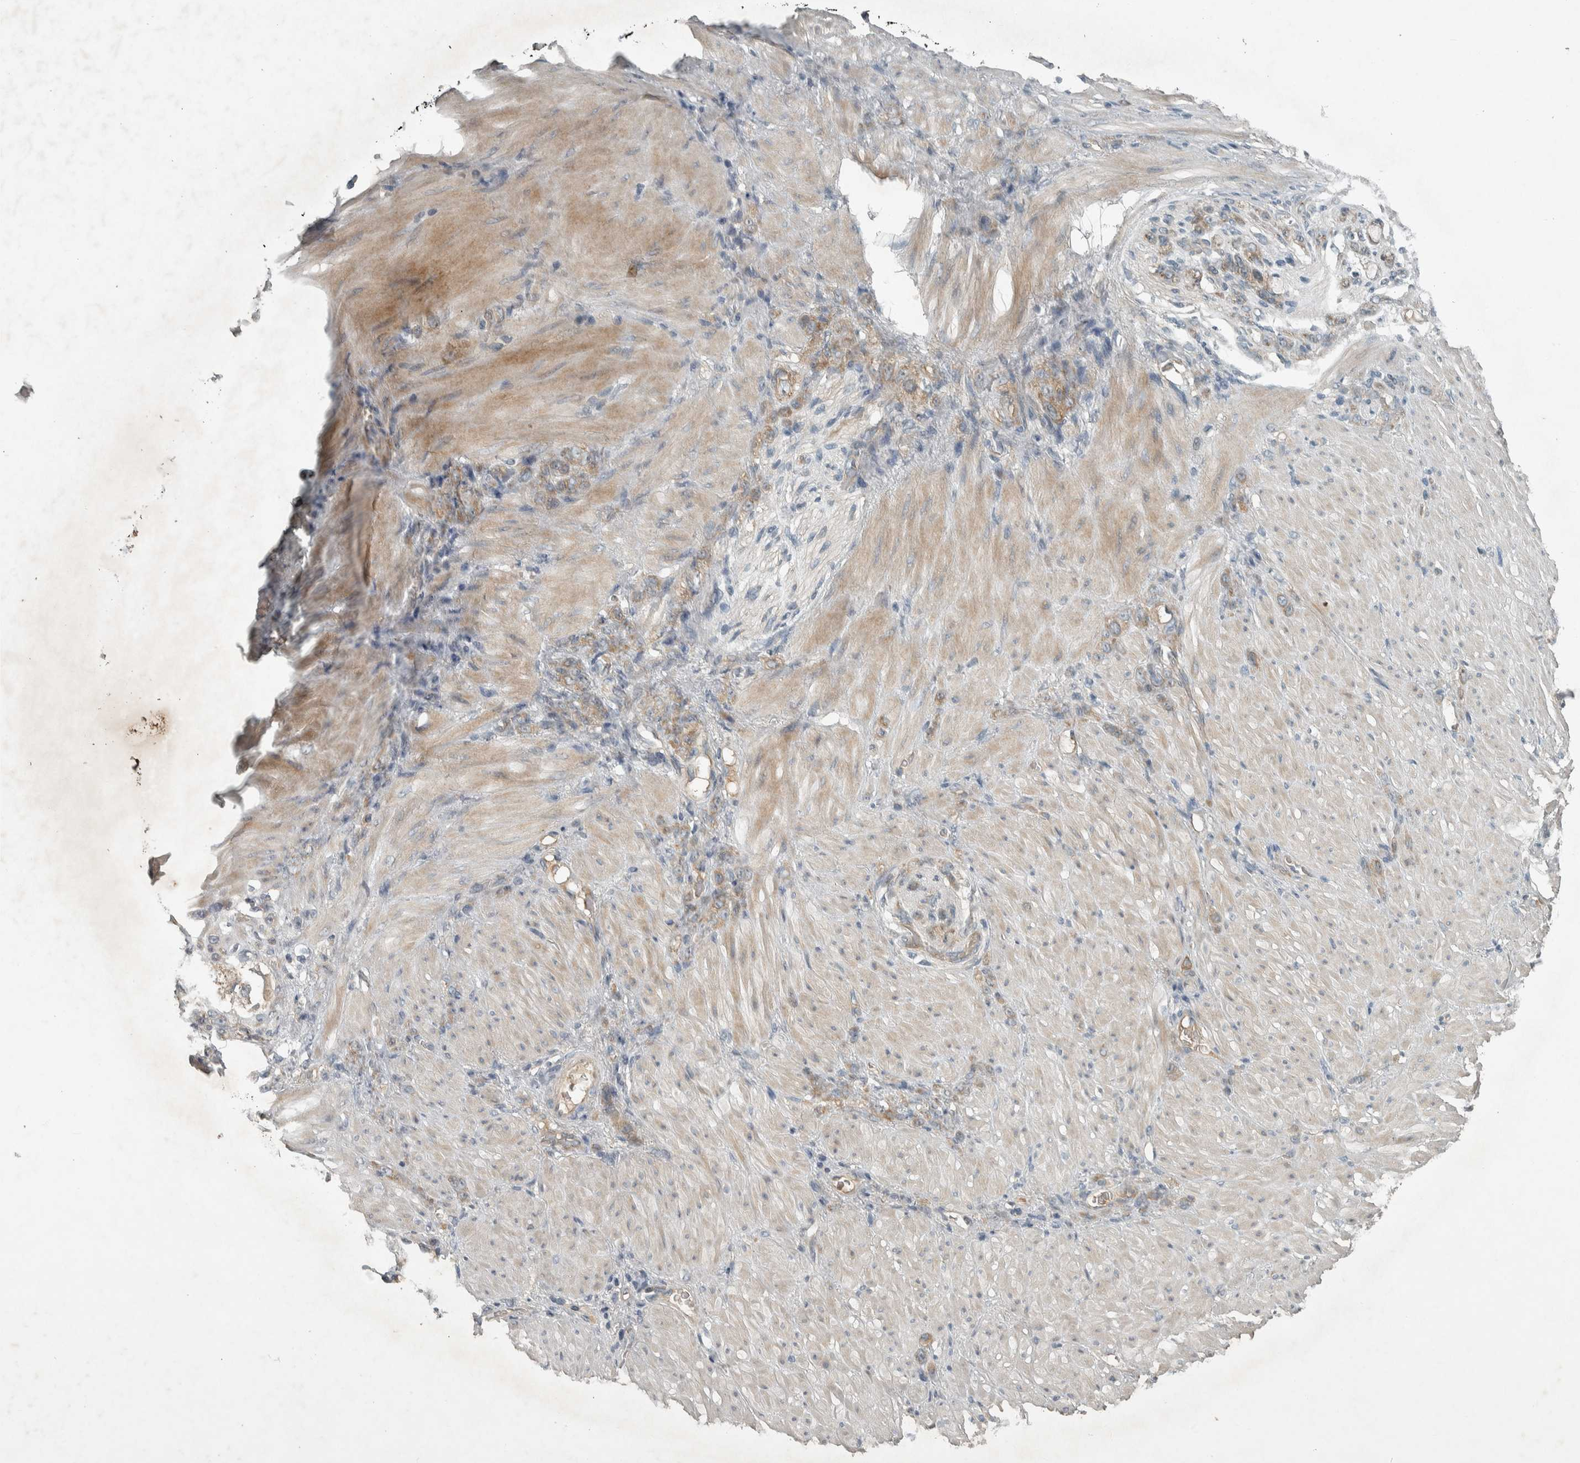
{"staining": {"intensity": "weak", "quantity": "25%-75%", "location": "cytoplasmic/membranous"}, "tissue": "stomach cancer", "cell_type": "Tumor cells", "image_type": "cancer", "snomed": [{"axis": "morphology", "description": "Normal tissue, NOS"}, {"axis": "morphology", "description": "Adenocarcinoma, NOS"}, {"axis": "topography", "description": "Stomach"}], "caption": "Immunohistochemistry (IHC) of stomach adenocarcinoma demonstrates low levels of weak cytoplasmic/membranous expression in about 25%-75% of tumor cells.", "gene": "CLCN2", "patient": {"sex": "male", "age": 82}}